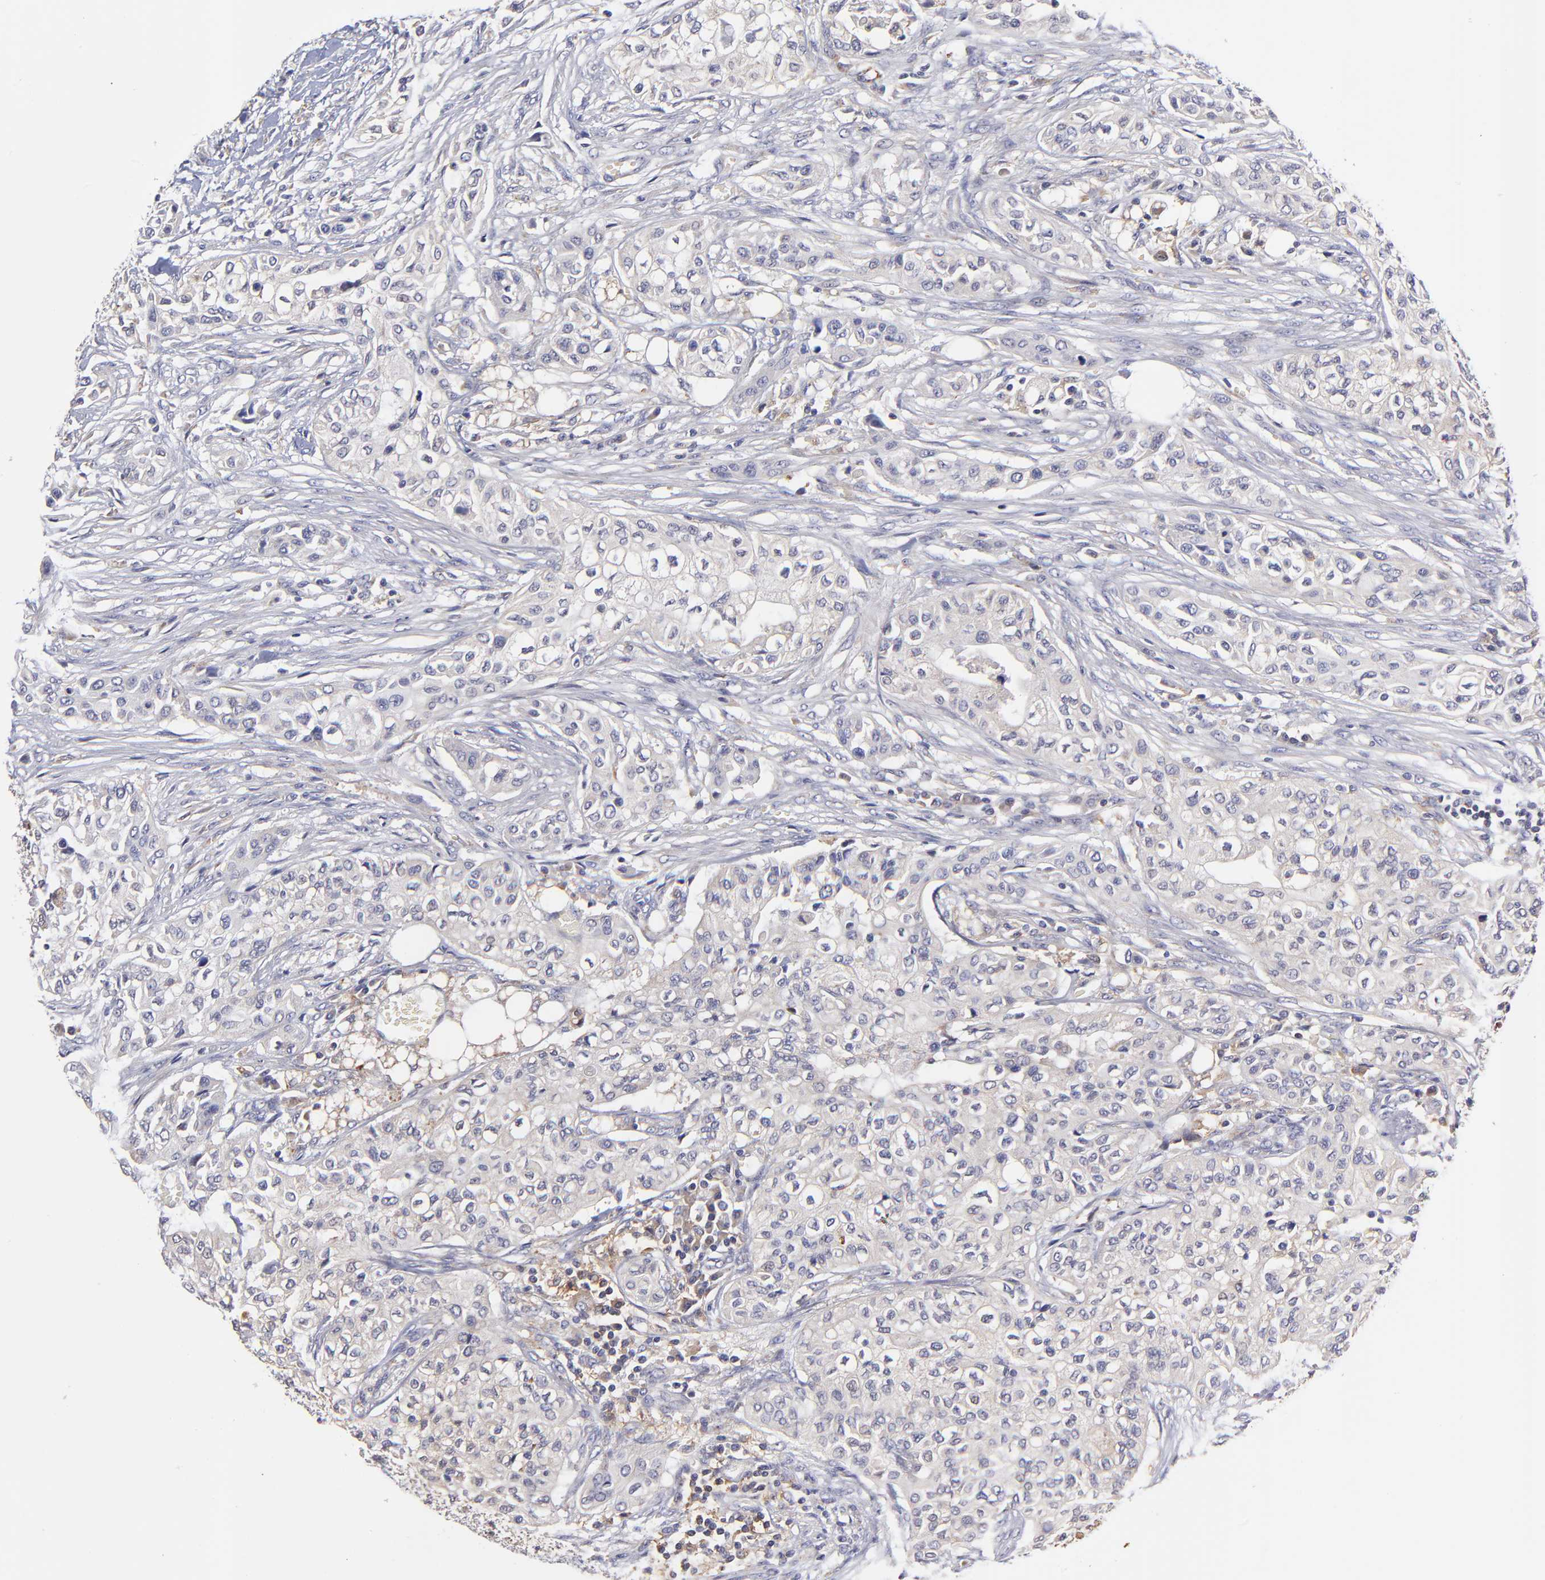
{"staining": {"intensity": "weak", "quantity": "25%-75%", "location": "cytoplasmic/membranous"}, "tissue": "urothelial cancer", "cell_type": "Tumor cells", "image_type": "cancer", "snomed": [{"axis": "morphology", "description": "Urothelial carcinoma, High grade"}, {"axis": "topography", "description": "Urinary bladder"}], "caption": "IHC histopathology image of neoplastic tissue: urothelial cancer stained using immunohistochemistry displays low levels of weak protein expression localized specifically in the cytoplasmic/membranous of tumor cells, appearing as a cytoplasmic/membranous brown color.", "gene": "GCSAM", "patient": {"sex": "male", "age": 74}}